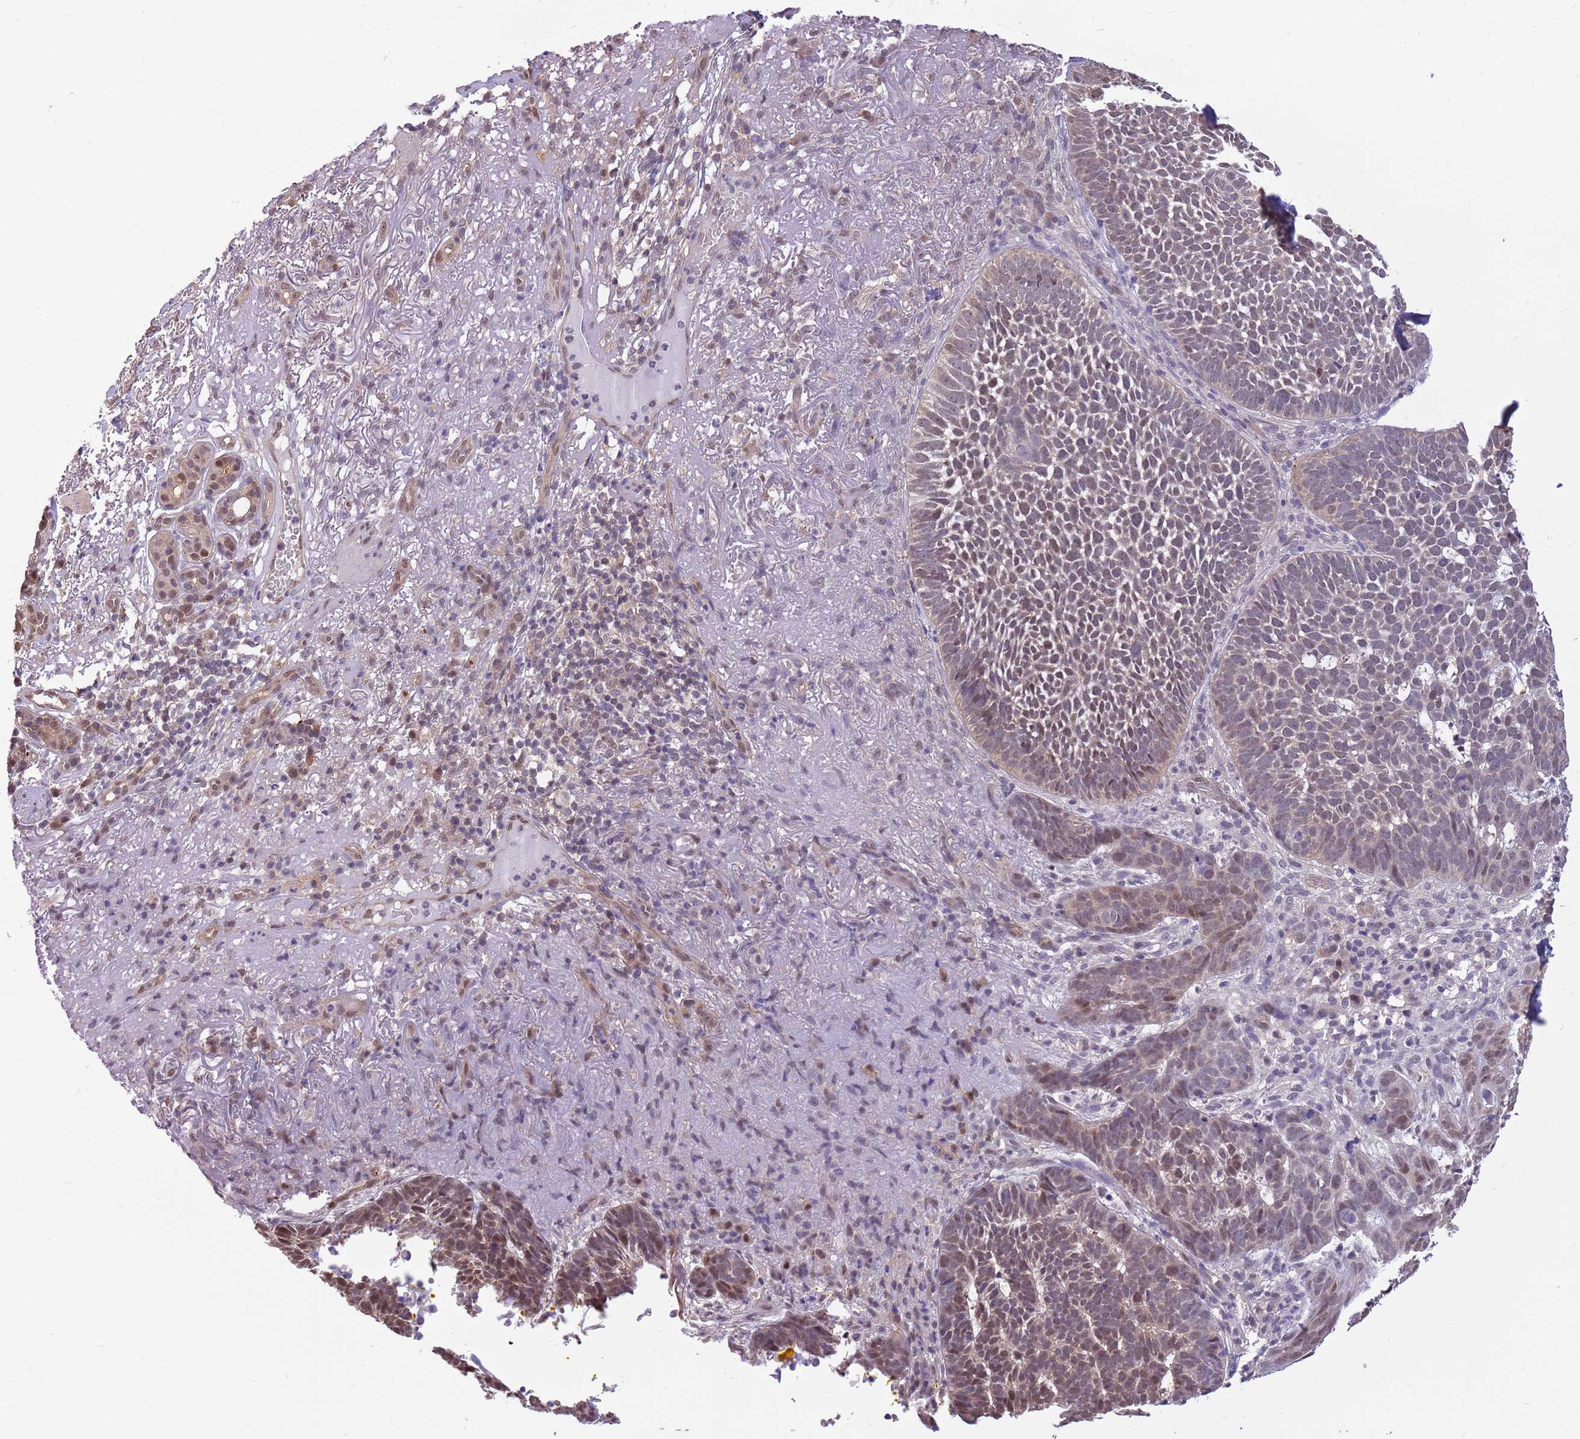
{"staining": {"intensity": "weak", "quantity": "25%-75%", "location": "nuclear"}, "tissue": "skin cancer", "cell_type": "Tumor cells", "image_type": "cancer", "snomed": [{"axis": "morphology", "description": "Basal cell carcinoma"}, {"axis": "topography", "description": "Skin"}], "caption": "Immunohistochemistry (IHC) staining of skin basal cell carcinoma, which displays low levels of weak nuclear staining in about 25%-75% of tumor cells indicating weak nuclear protein positivity. The staining was performed using DAB (brown) for protein detection and nuclei were counterstained in hematoxylin (blue).", "gene": "NSFL1C", "patient": {"sex": "female", "age": 78}}